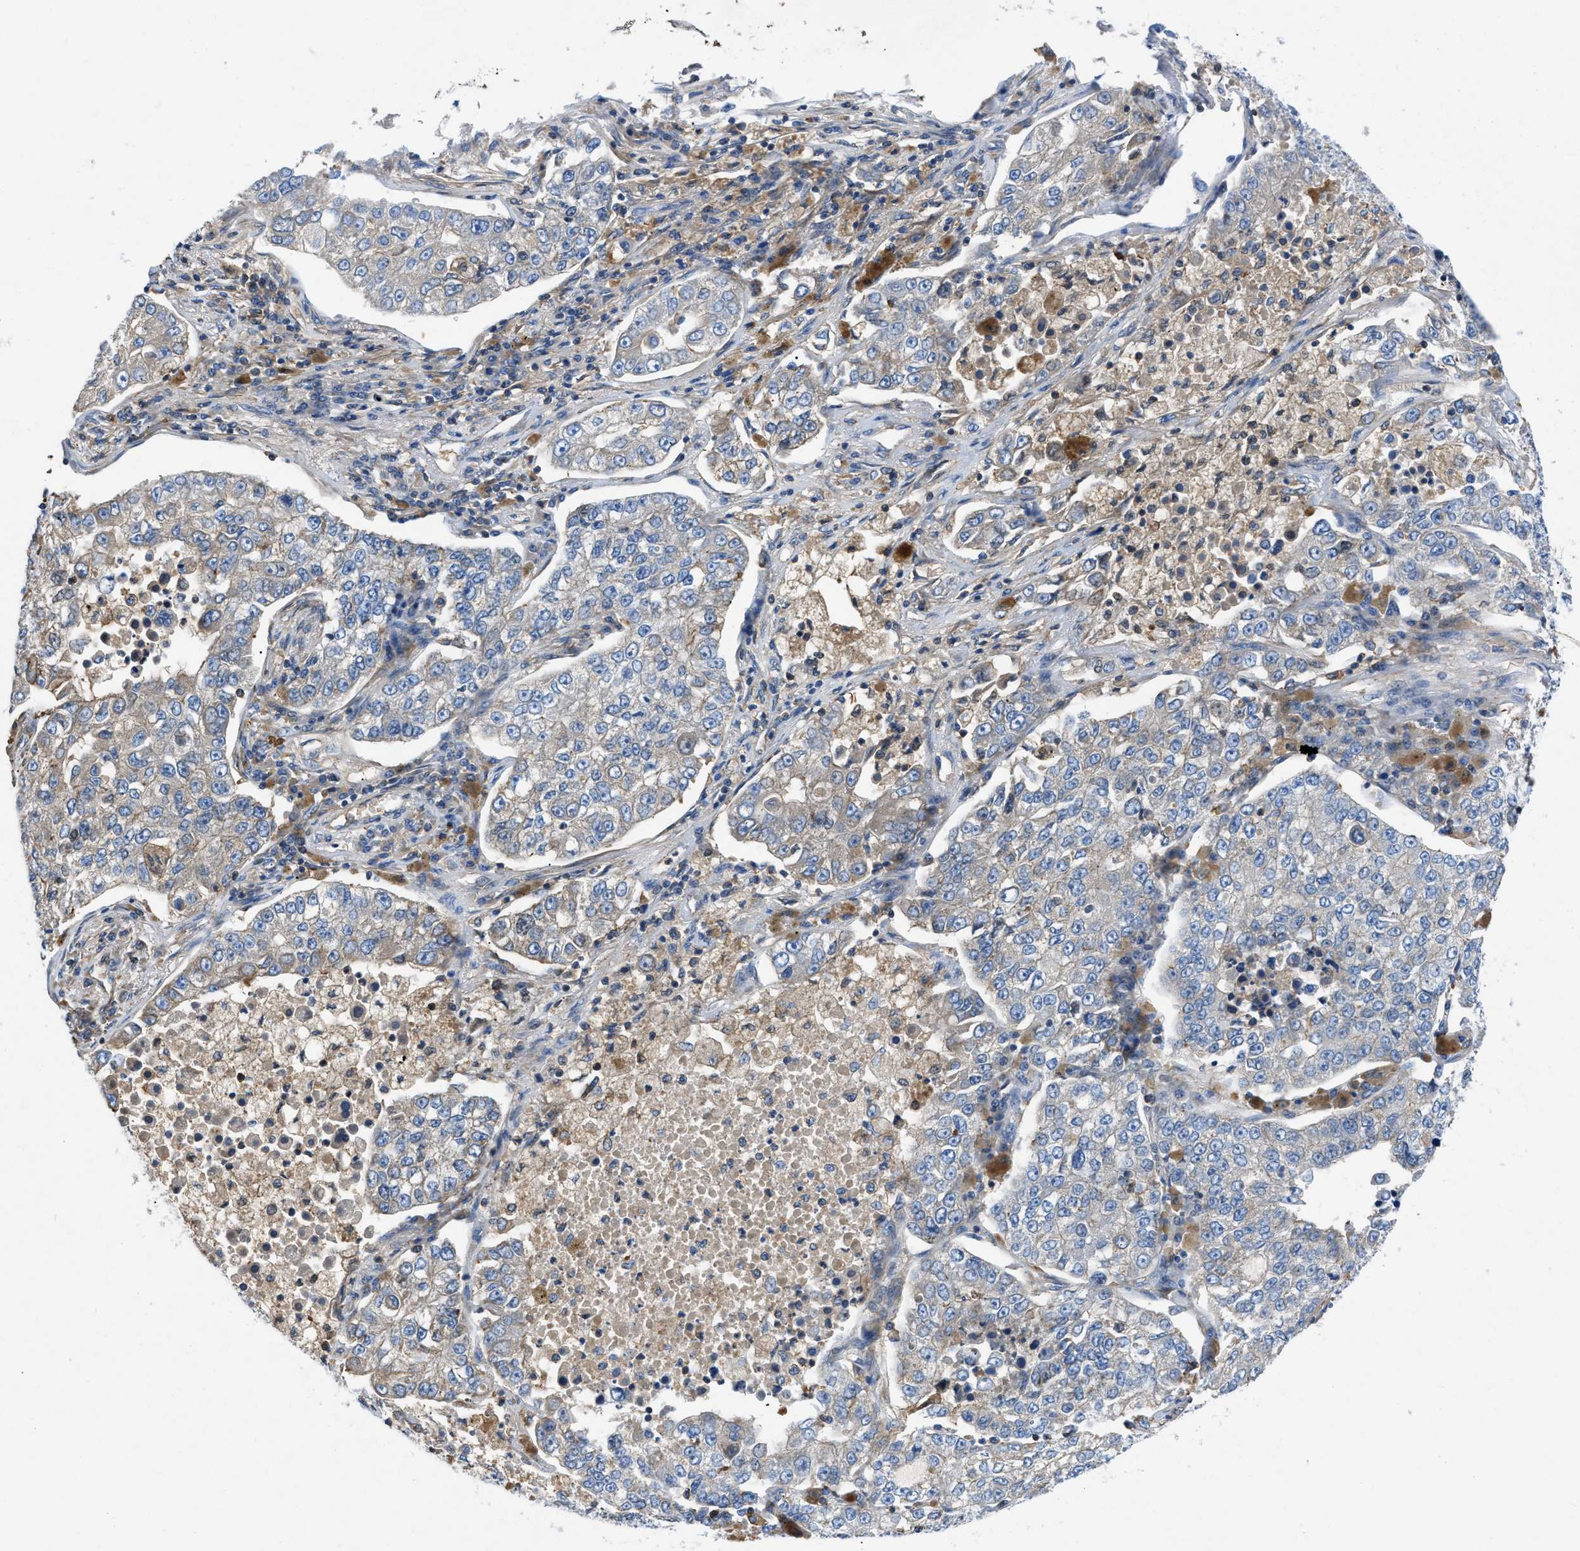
{"staining": {"intensity": "weak", "quantity": "<25%", "location": "cytoplasmic/membranous"}, "tissue": "lung cancer", "cell_type": "Tumor cells", "image_type": "cancer", "snomed": [{"axis": "morphology", "description": "Adenocarcinoma, NOS"}, {"axis": "topography", "description": "Lung"}], "caption": "Tumor cells are negative for protein expression in human lung adenocarcinoma.", "gene": "ATP6V0D1", "patient": {"sex": "male", "age": 49}}